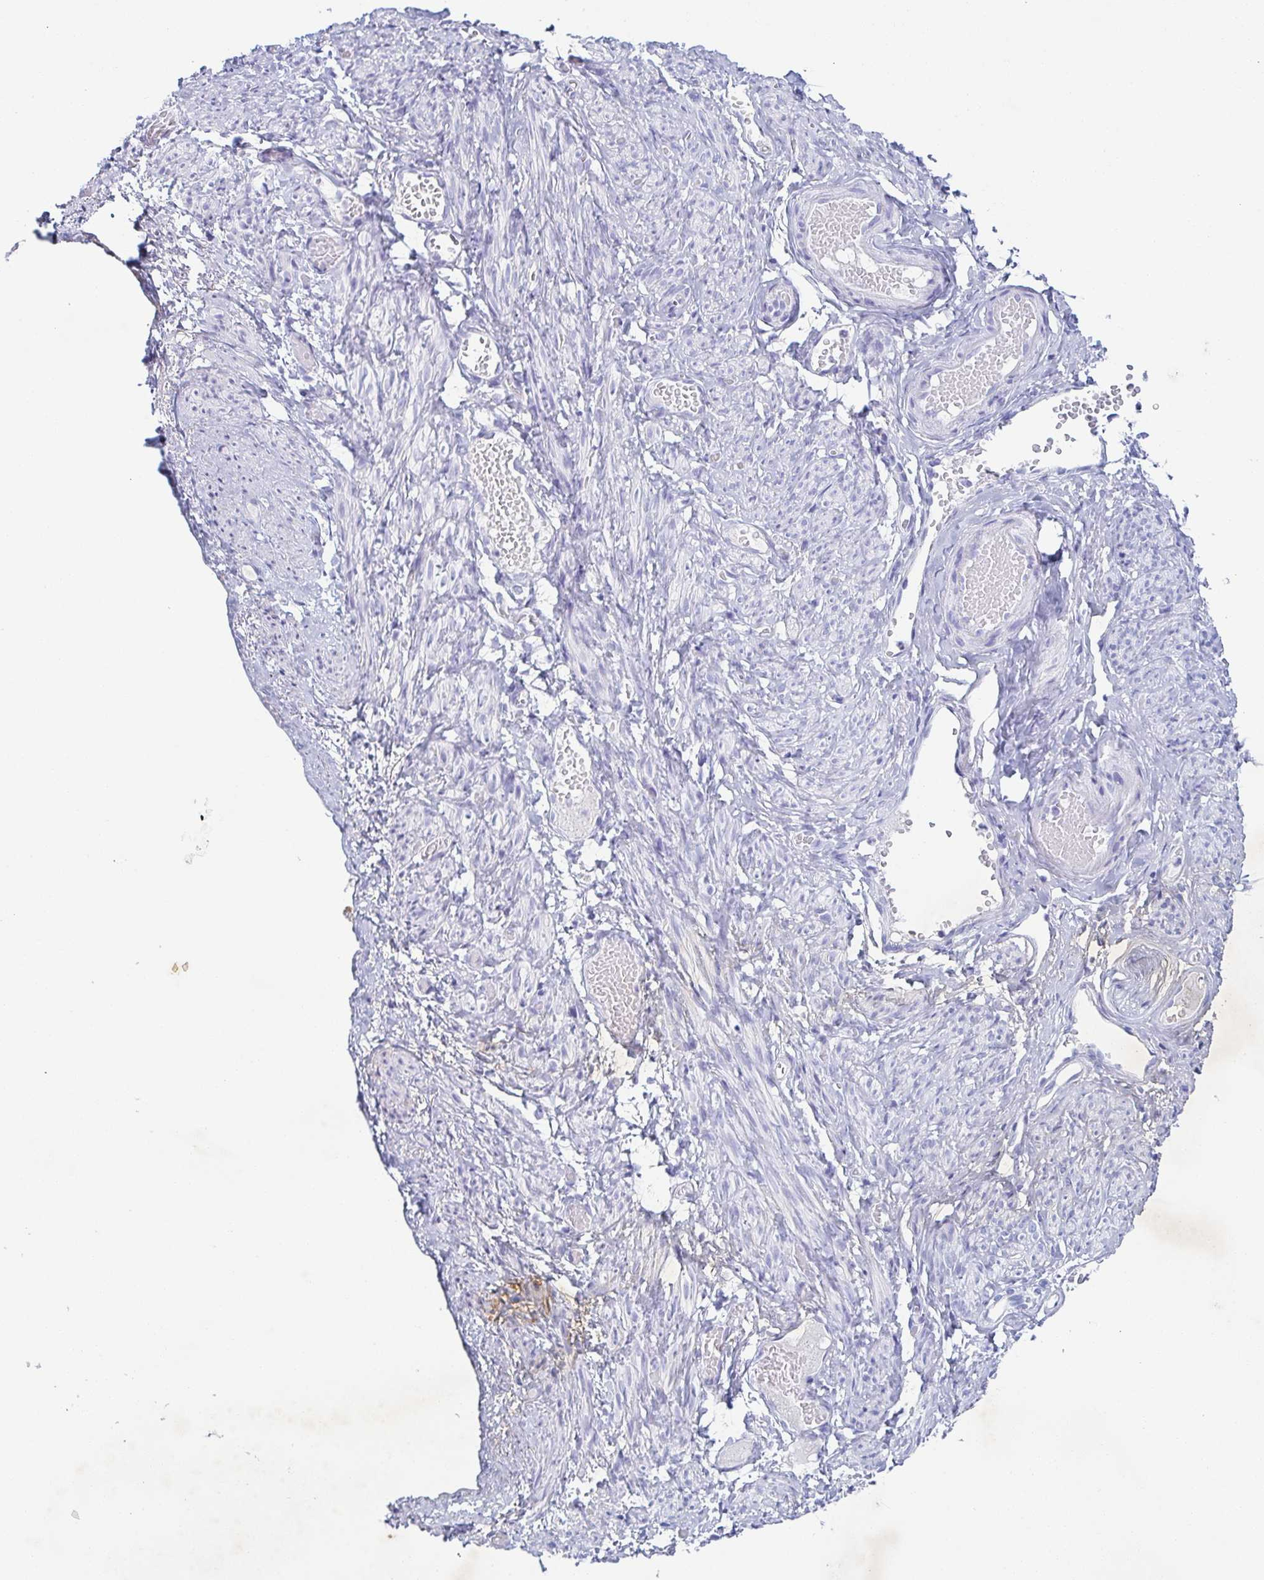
{"staining": {"intensity": "negative", "quantity": "none", "location": "none"}, "tissue": "smooth muscle", "cell_type": "Smooth muscle cells", "image_type": "normal", "snomed": [{"axis": "morphology", "description": "Normal tissue, NOS"}, {"axis": "topography", "description": "Smooth muscle"}], "caption": "A photomicrograph of smooth muscle stained for a protein exhibits no brown staining in smooth muscle cells.", "gene": "ZG16B", "patient": {"sex": "female", "age": 65}}